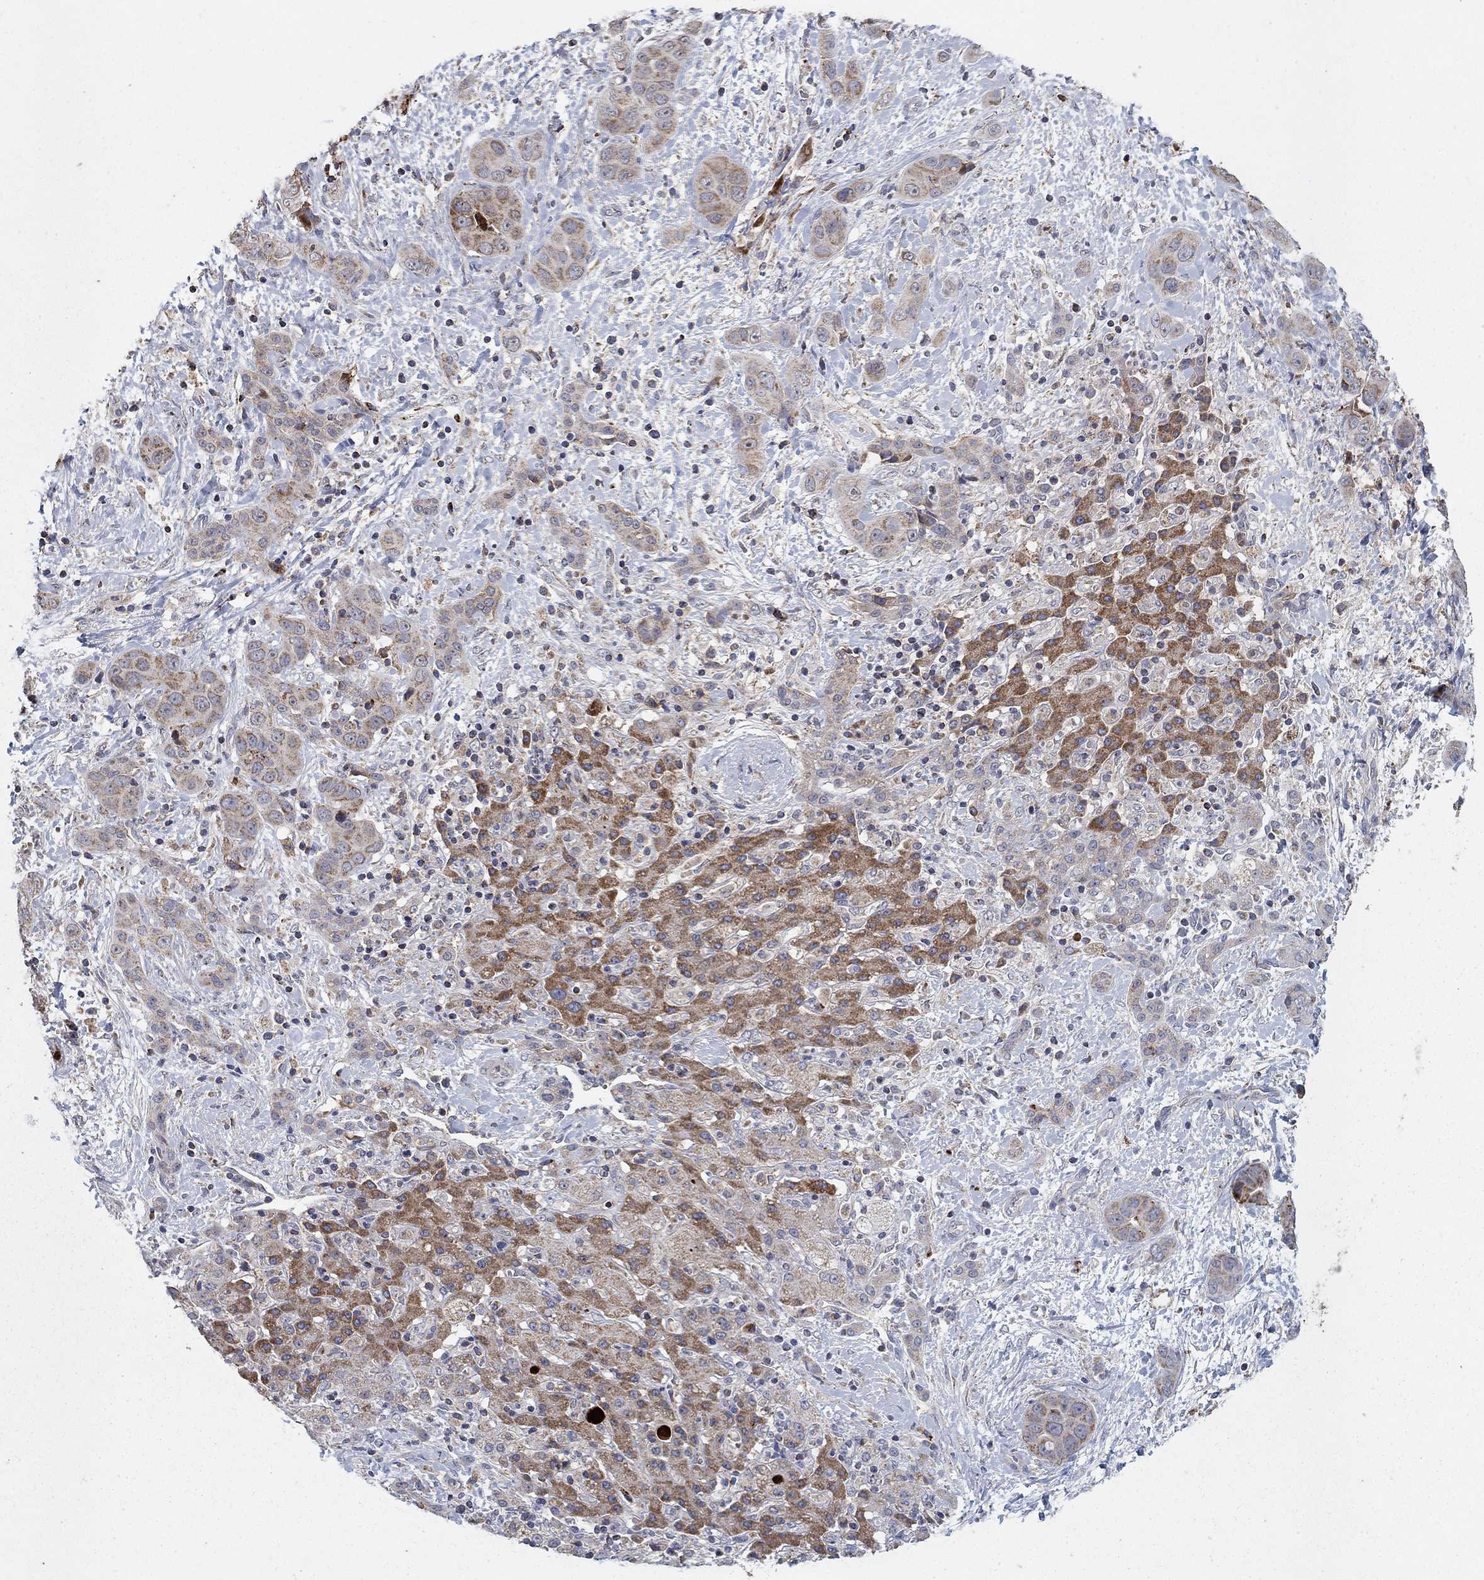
{"staining": {"intensity": "moderate", "quantity": "<25%", "location": "cytoplasmic/membranous"}, "tissue": "liver cancer", "cell_type": "Tumor cells", "image_type": "cancer", "snomed": [{"axis": "morphology", "description": "Cholangiocarcinoma"}, {"axis": "topography", "description": "Liver"}], "caption": "This is an image of IHC staining of cholangiocarcinoma (liver), which shows moderate staining in the cytoplasmic/membranous of tumor cells.", "gene": "GPSM1", "patient": {"sex": "female", "age": 52}}